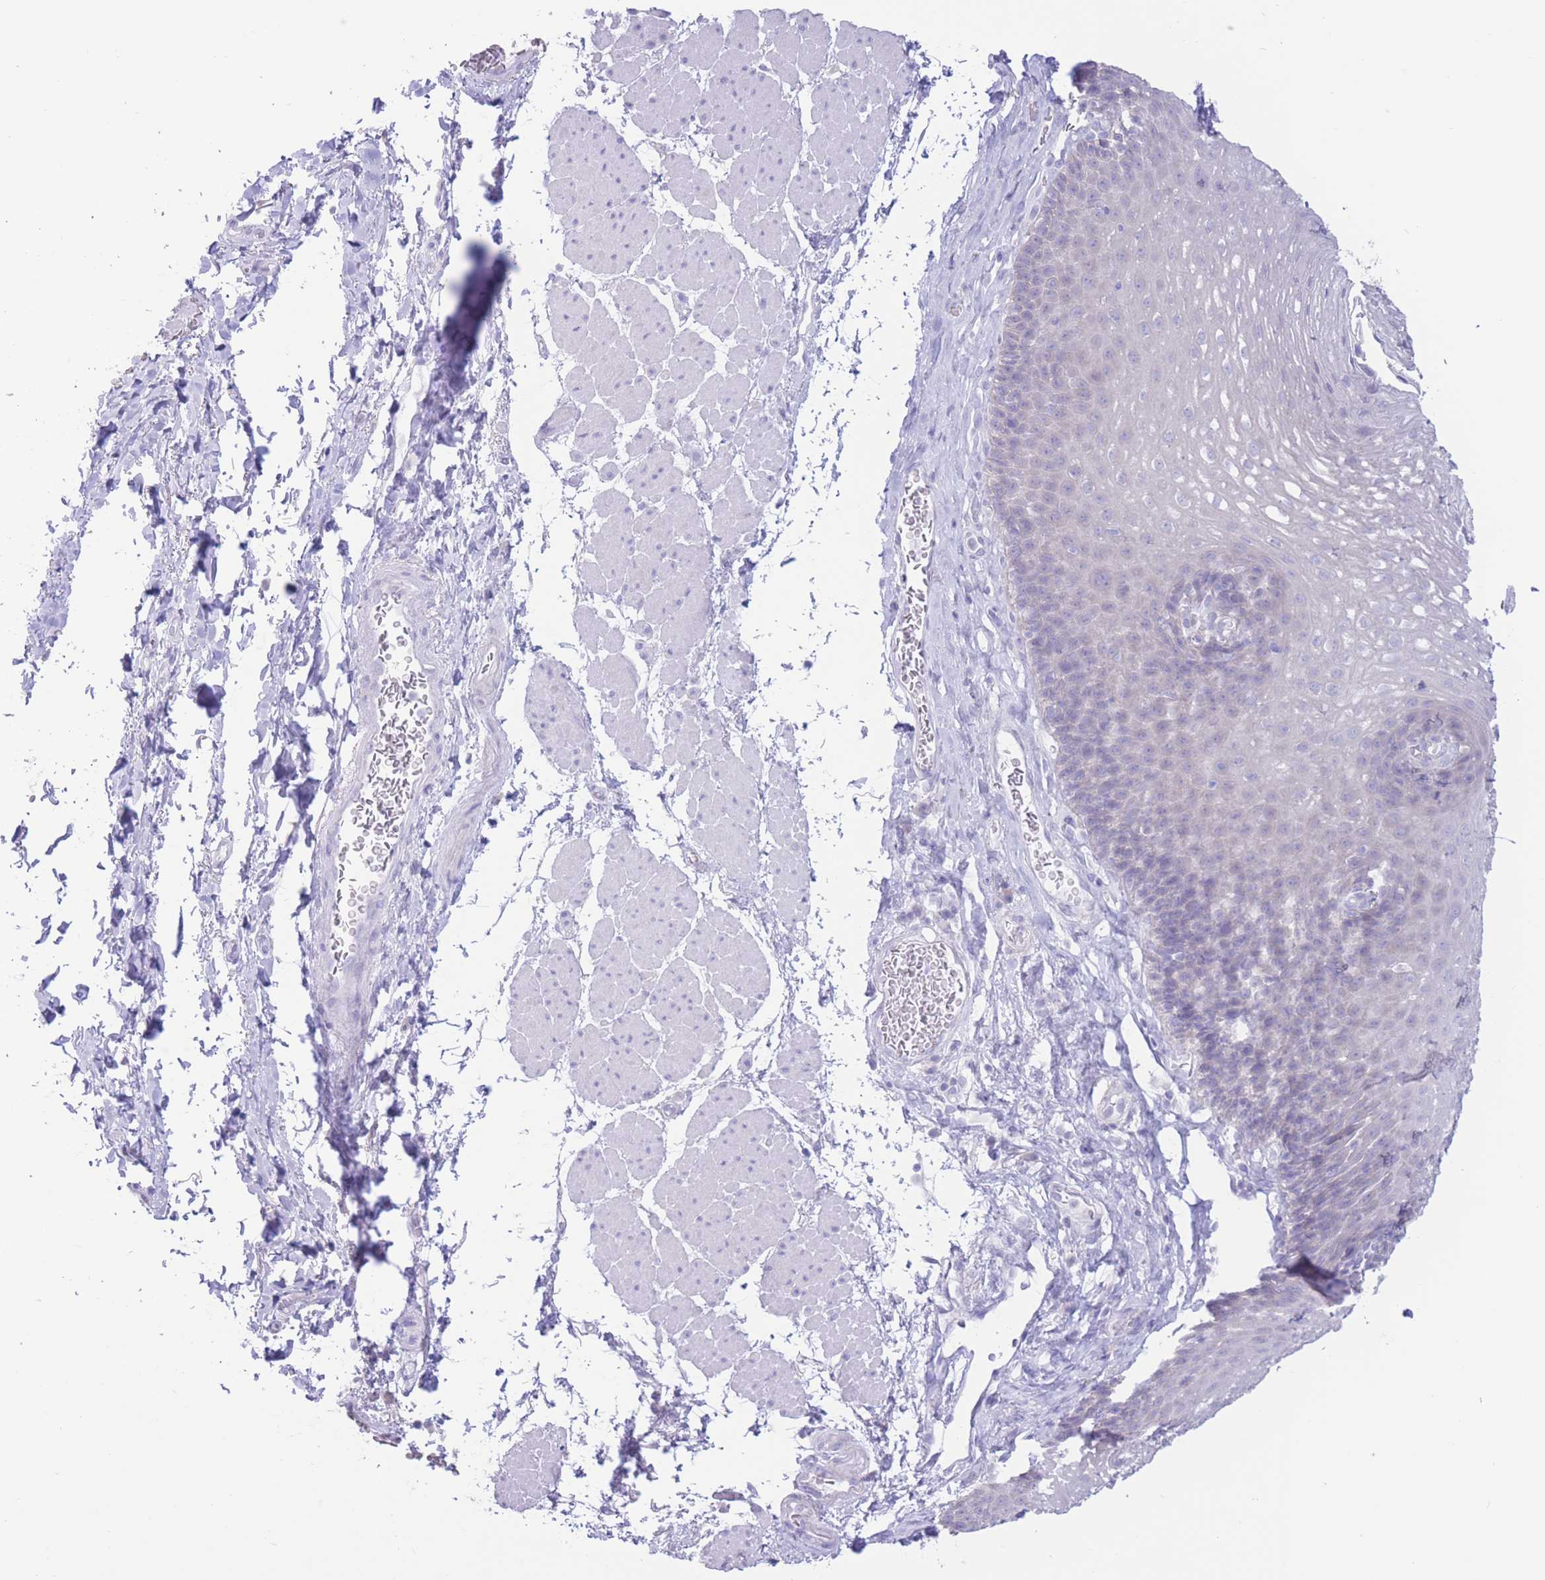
{"staining": {"intensity": "negative", "quantity": "none", "location": "none"}, "tissue": "esophagus", "cell_type": "Squamous epithelial cells", "image_type": "normal", "snomed": [{"axis": "morphology", "description": "Normal tissue, NOS"}, {"axis": "topography", "description": "Esophagus"}], "caption": "DAB (3,3'-diaminobenzidine) immunohistochemical staining of normal esophagus demonstrates no significant expression in squamous epithelial cells.", "gene": "FAH", "patient": {"sex": "female", "age": 66}}